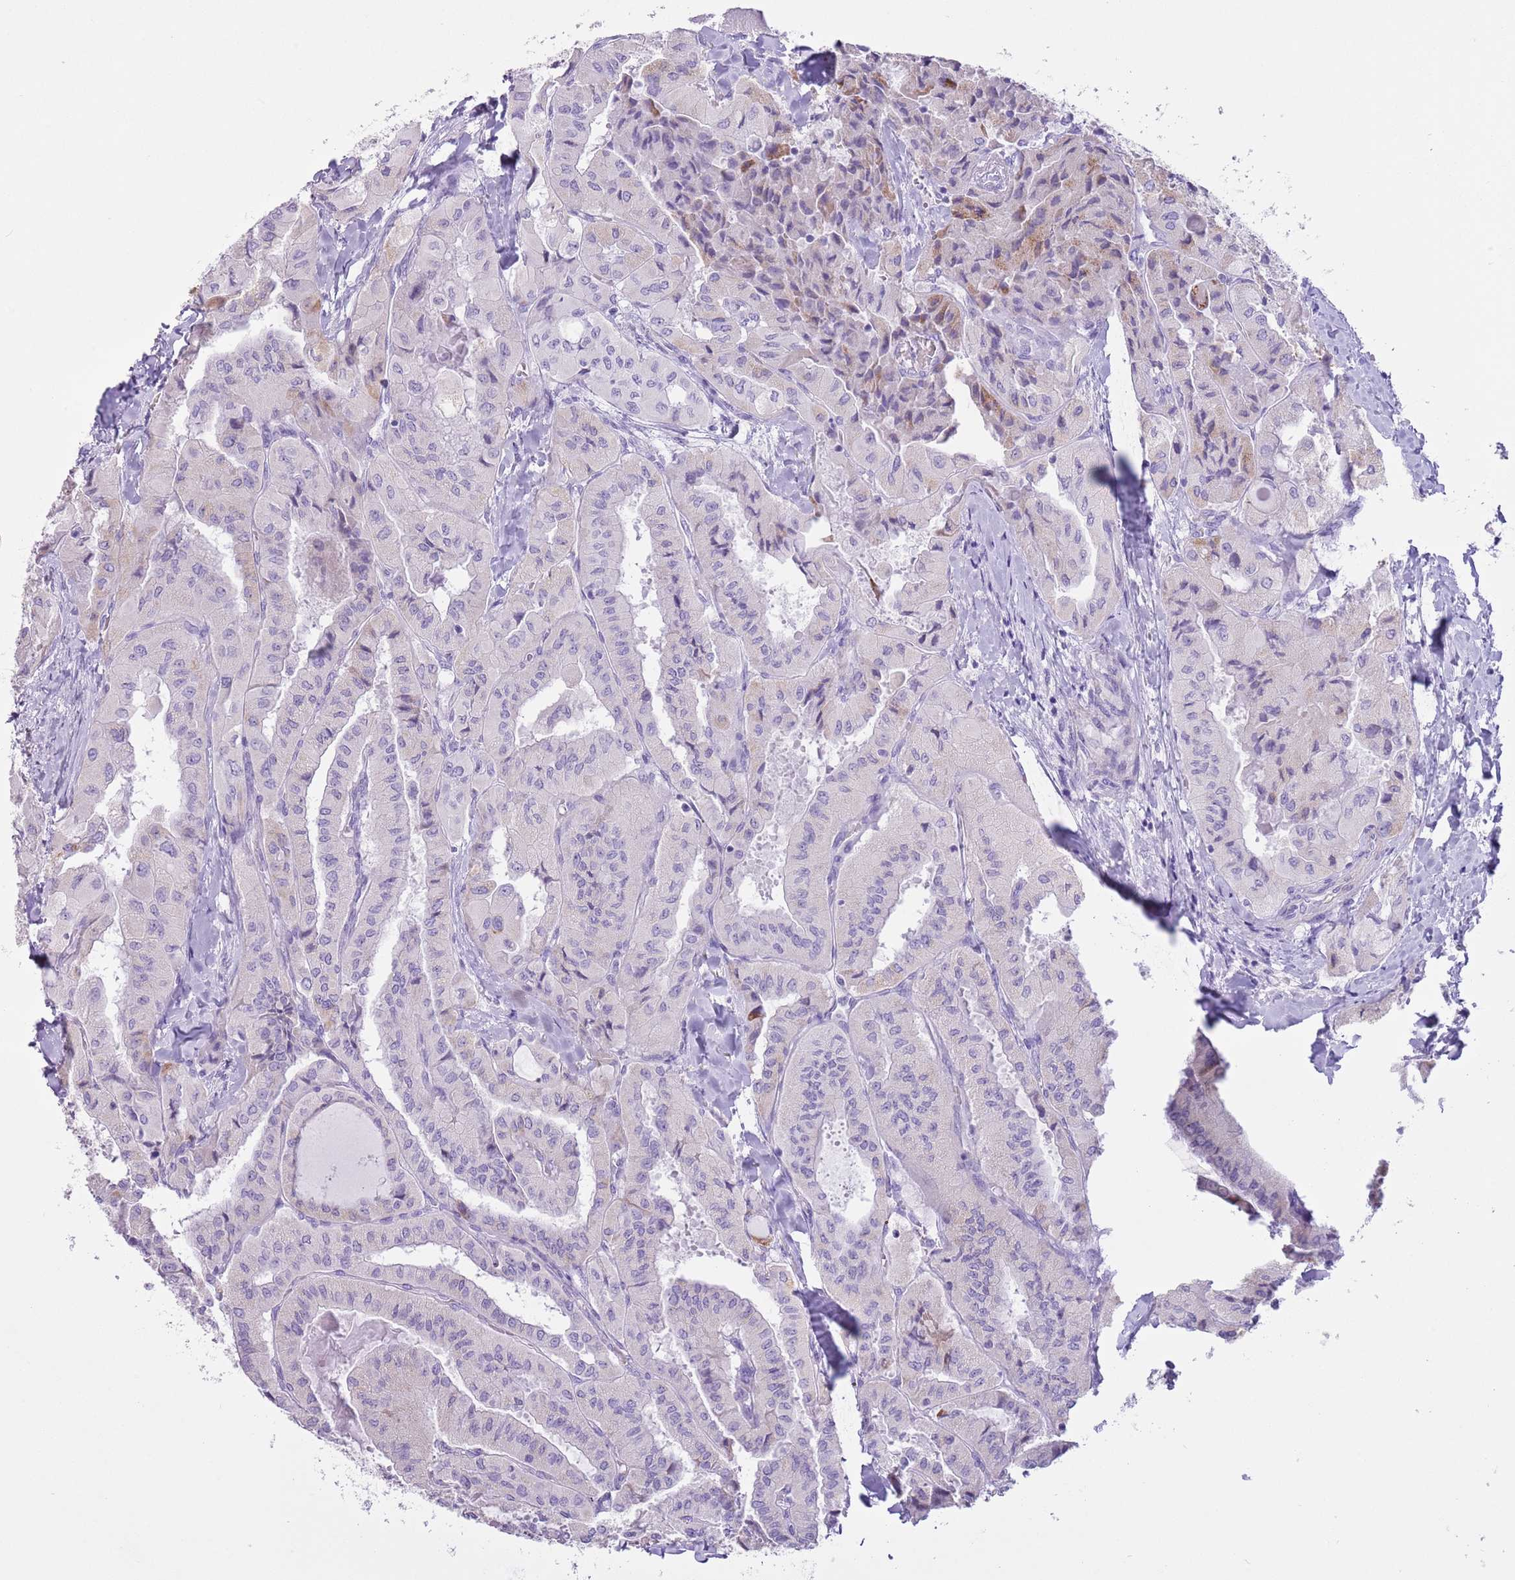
{"staining": {"intensity": "negative", "quantity": "none", "location": "none"}, "tissue": "thyroid cancer", "cell_type": "Tumor cells", "image_type": "cancer", "snomed": [{"axis": "morphology", "description": "Normal tissue, NOS"}, {"axis": "morphology", "description": "Papillary adenocarcinoma, NOS"}, {"axis": "topography", "description": "Thyroid gland"}], "caption": "Immunohistochemistry (IHC) histopathology image of human papillary adenocarcinoma (thyroid) stained for a protein (brown), which demonstrates no expression in tumor cells.", "gene": "SLC7A14", "patient": {"sex": "female", "age": 59}}